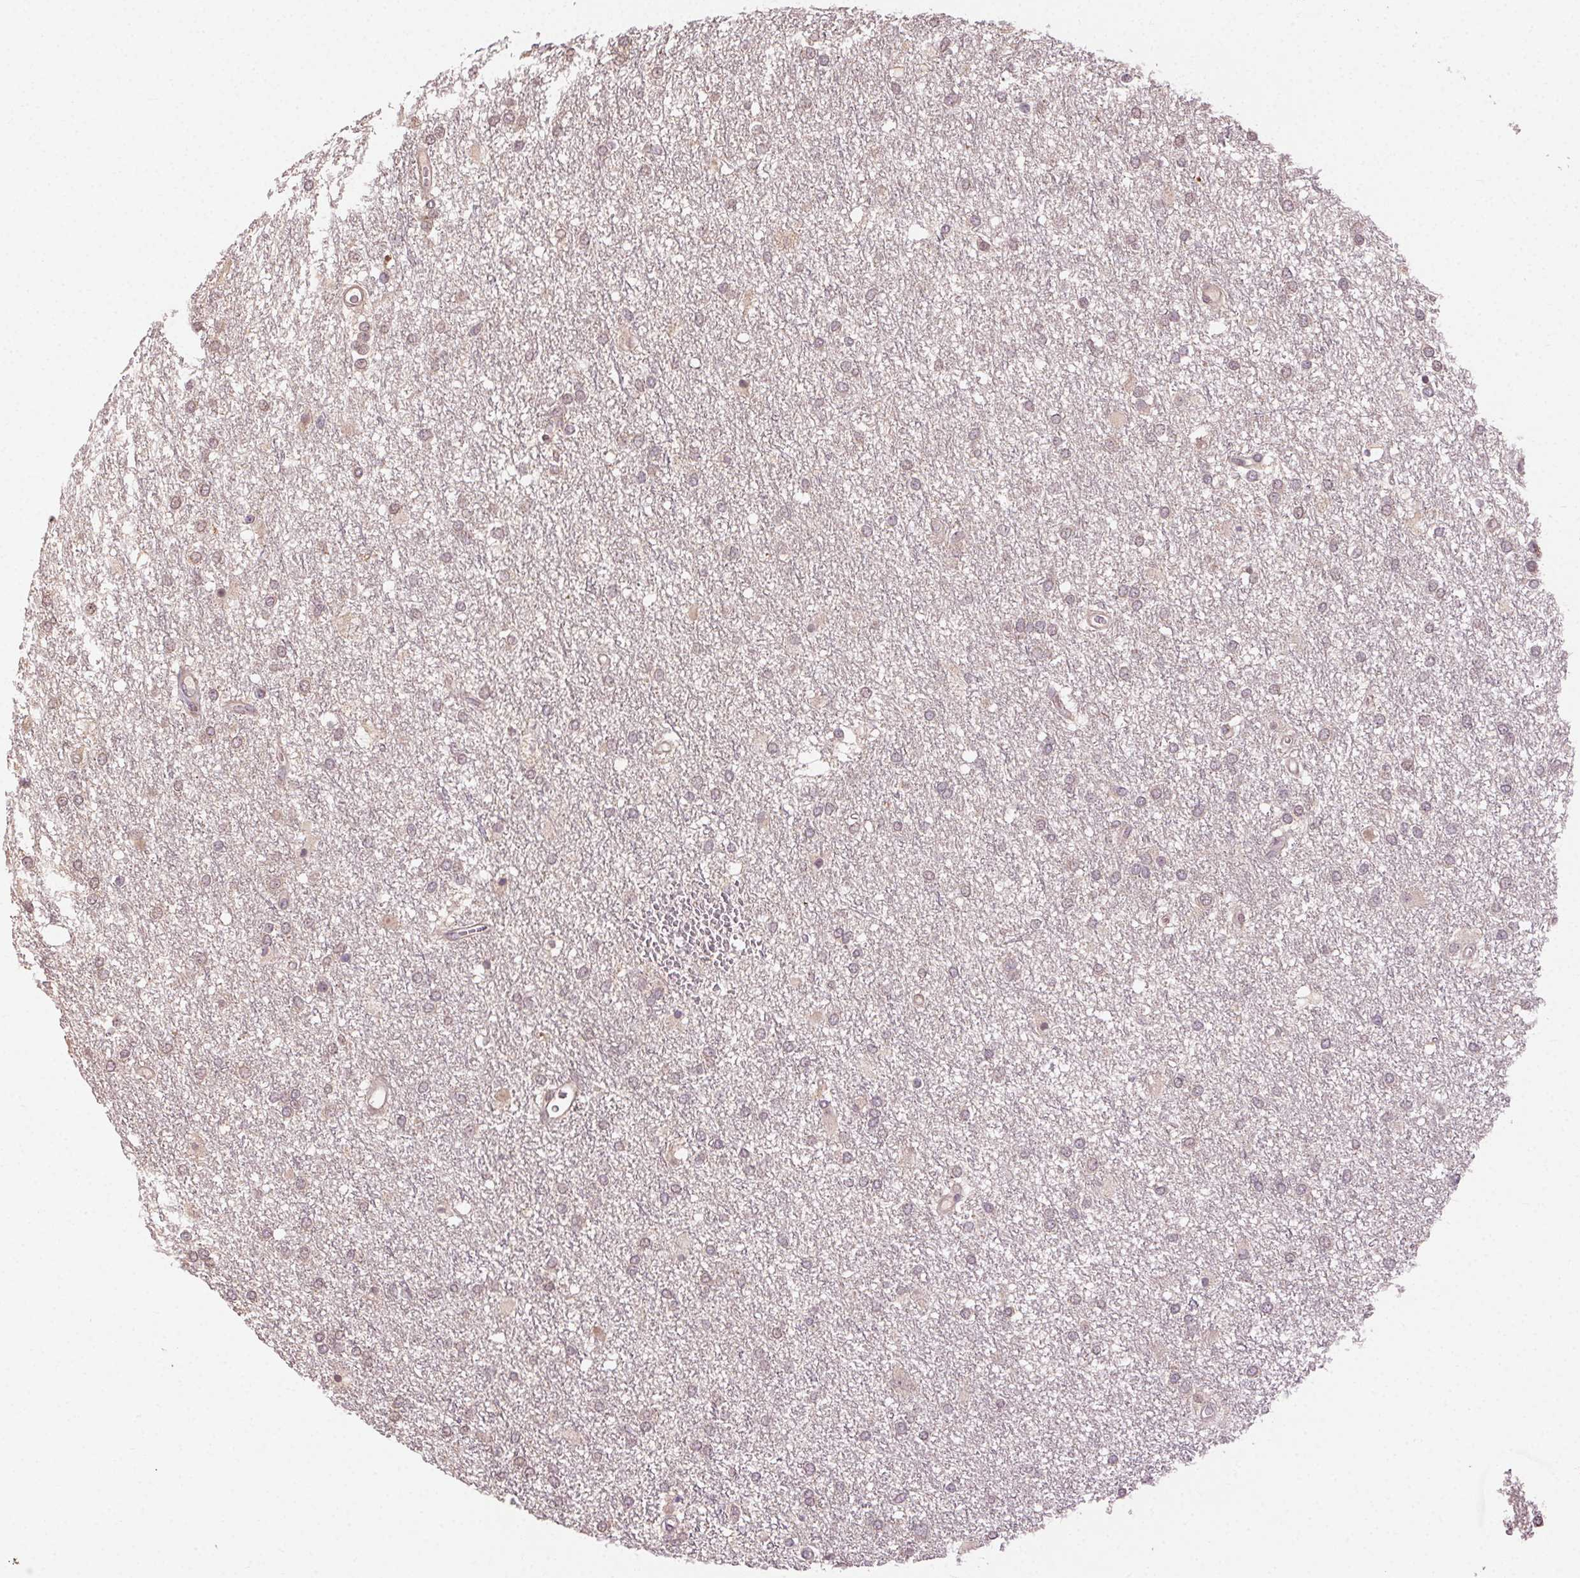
{"staining": {"intensity": "weak", "quantity": "<25%", "location": "cytoplasmic/membranous"}, "tissue": "glioma", "cell_type": "Tumor cells", "image_type": "cancer", "snomed": [{"axis": "morphology", "description": "Glioma, malignant, High grade"}, {"axis": "topography", "description": "Brain"}], "caption": "There is no significant staining in tumor cells of glioma.", "gene": "ATP1B3", "patient": {"sex": "female", "age": 61}}